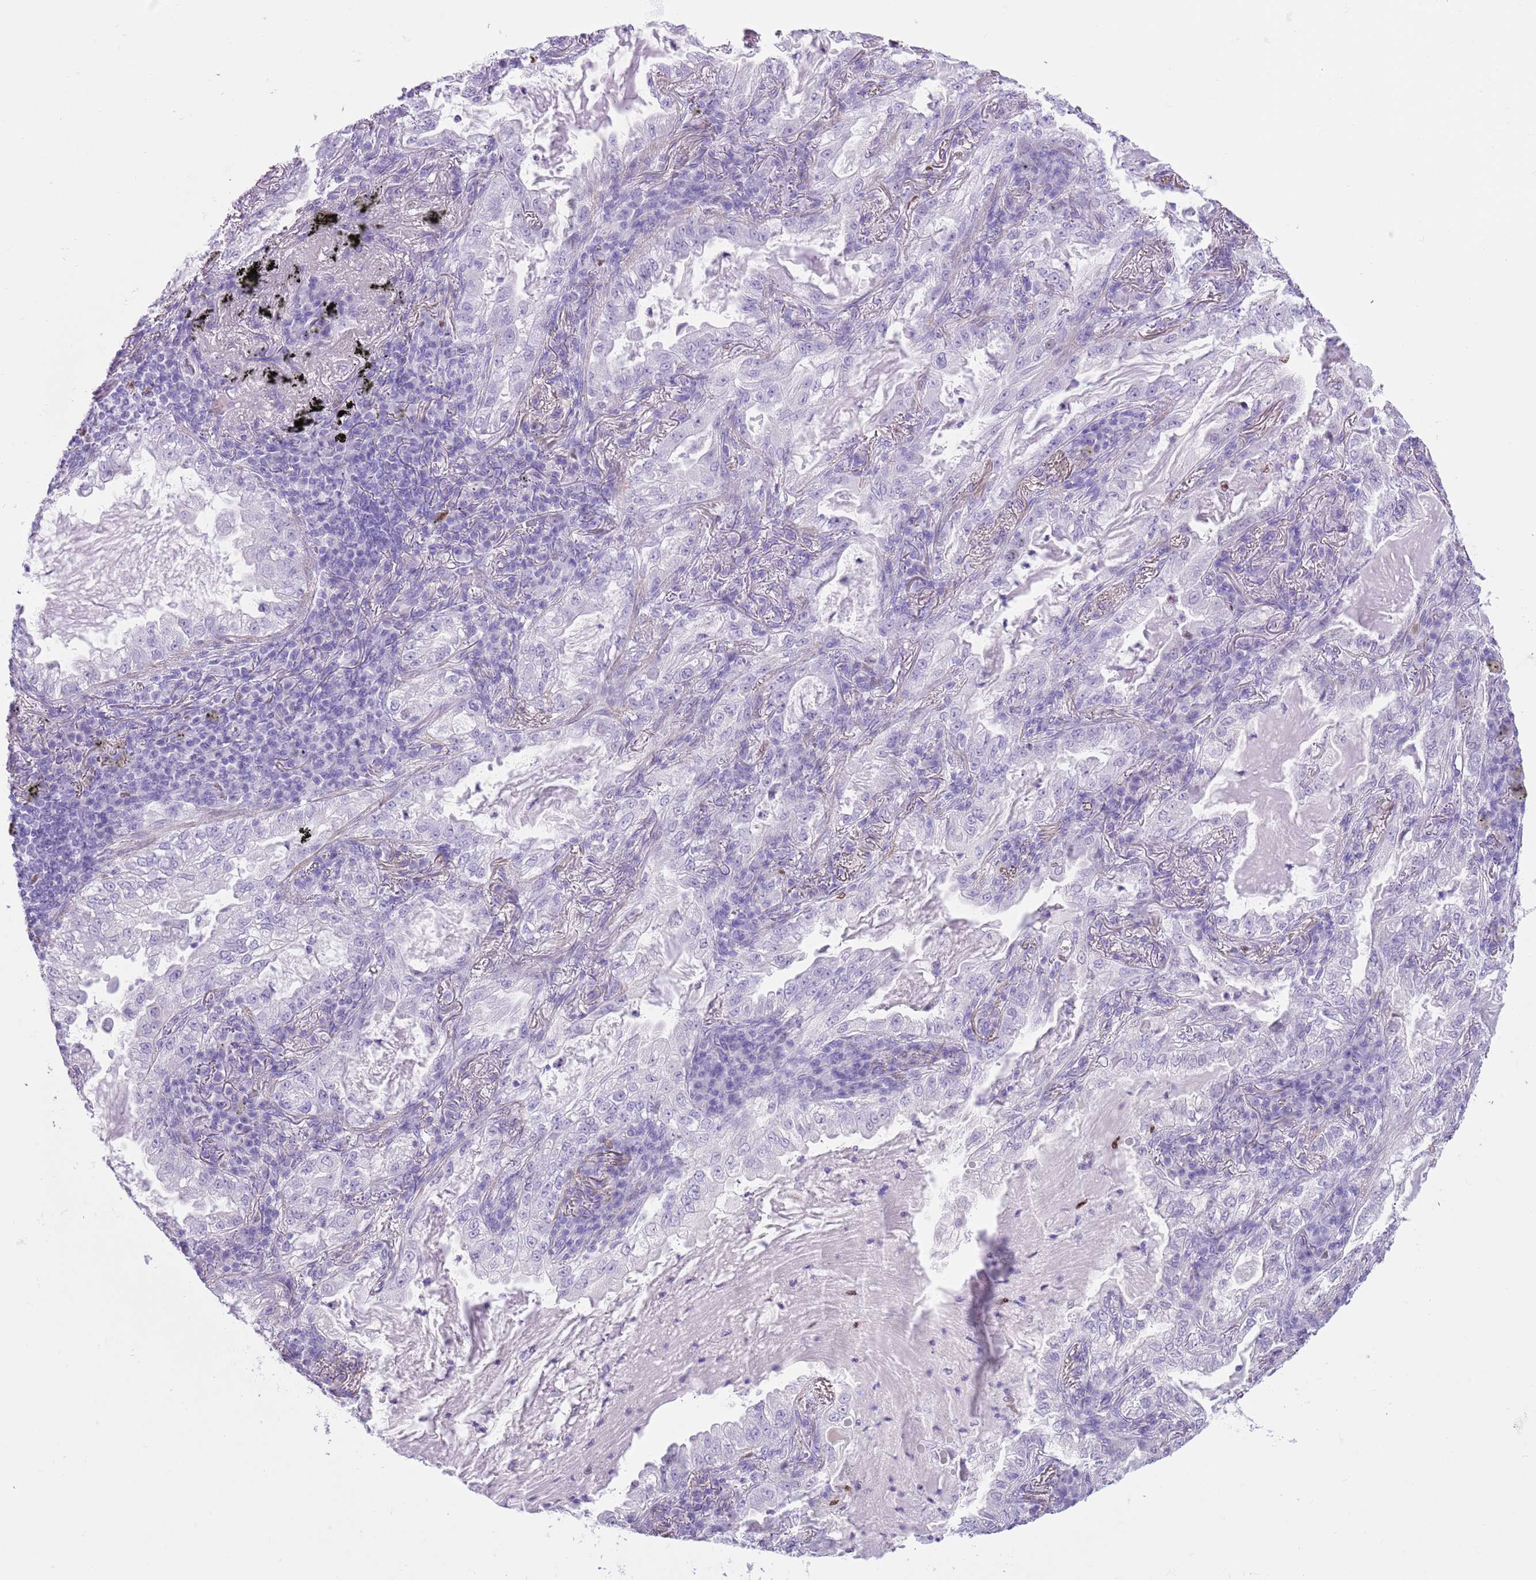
{"staining": {"intensity": "negative", "quantity": "none", "location": "none"}, "tissue": "lung cancer", "cell_type": "Tumor cells", "image_type": "cancer", "snomed": [{"axis": "morphology", "description": "Adenocarcinoma, NOS"}, {"axis": "topography", "description": "Lung"}], "caption": "Immunohistochemistry (IHC) image of neoplastic tissue: lung cancer stained with DAB demonstrates no significant protein expression in tumor cells. The staining is performed using DAB brown chromogen with nuclei counter-stained in using hematoxylin.", "gene": "SLC7A14", "patient": {"sex": "female", "age": 73}}